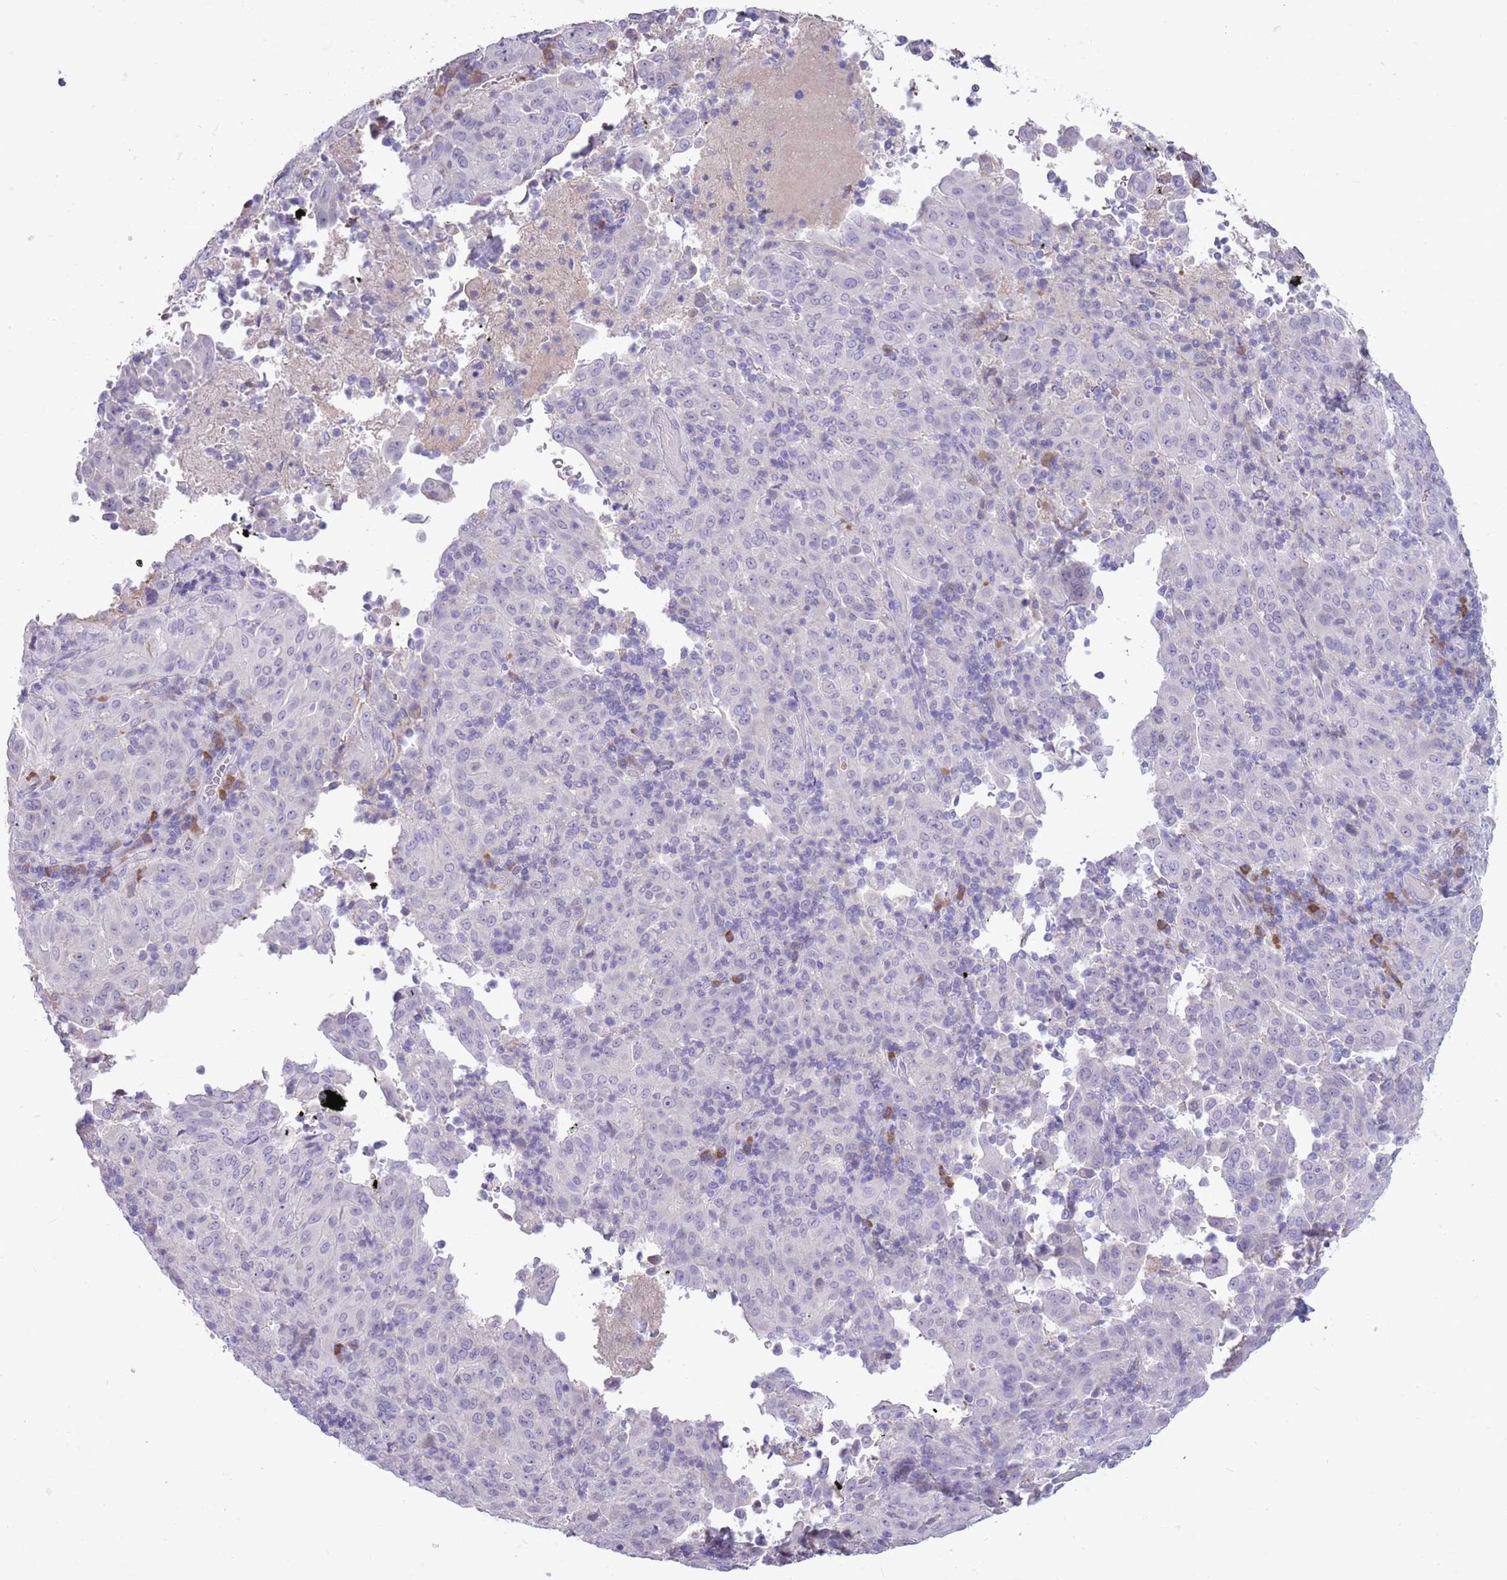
{"staining": {"intensity": "negative", "quantity": "none", "location": "none"}, "tissue": "pancreatic cancer", "cell_type": "Tumor cells", "image_type": "cancer", "snomed": [{"axis": "morphology", "description": "Adenocarcinoma, NOS"}, {"axis": "topography", "description": "Pancreas"}], "caption": "Pancreatic cancer (adenocarcinoma) was stained to show a protein in brown. There is no significant positivity in tumor cells. Brightfield microscopy of immunohistochemistry stained with DAB (brown) and hematoxylin (blue), captured at high magnification.", "gene": "ZNF425", "patient": {"sex": "male", "age": 63}}